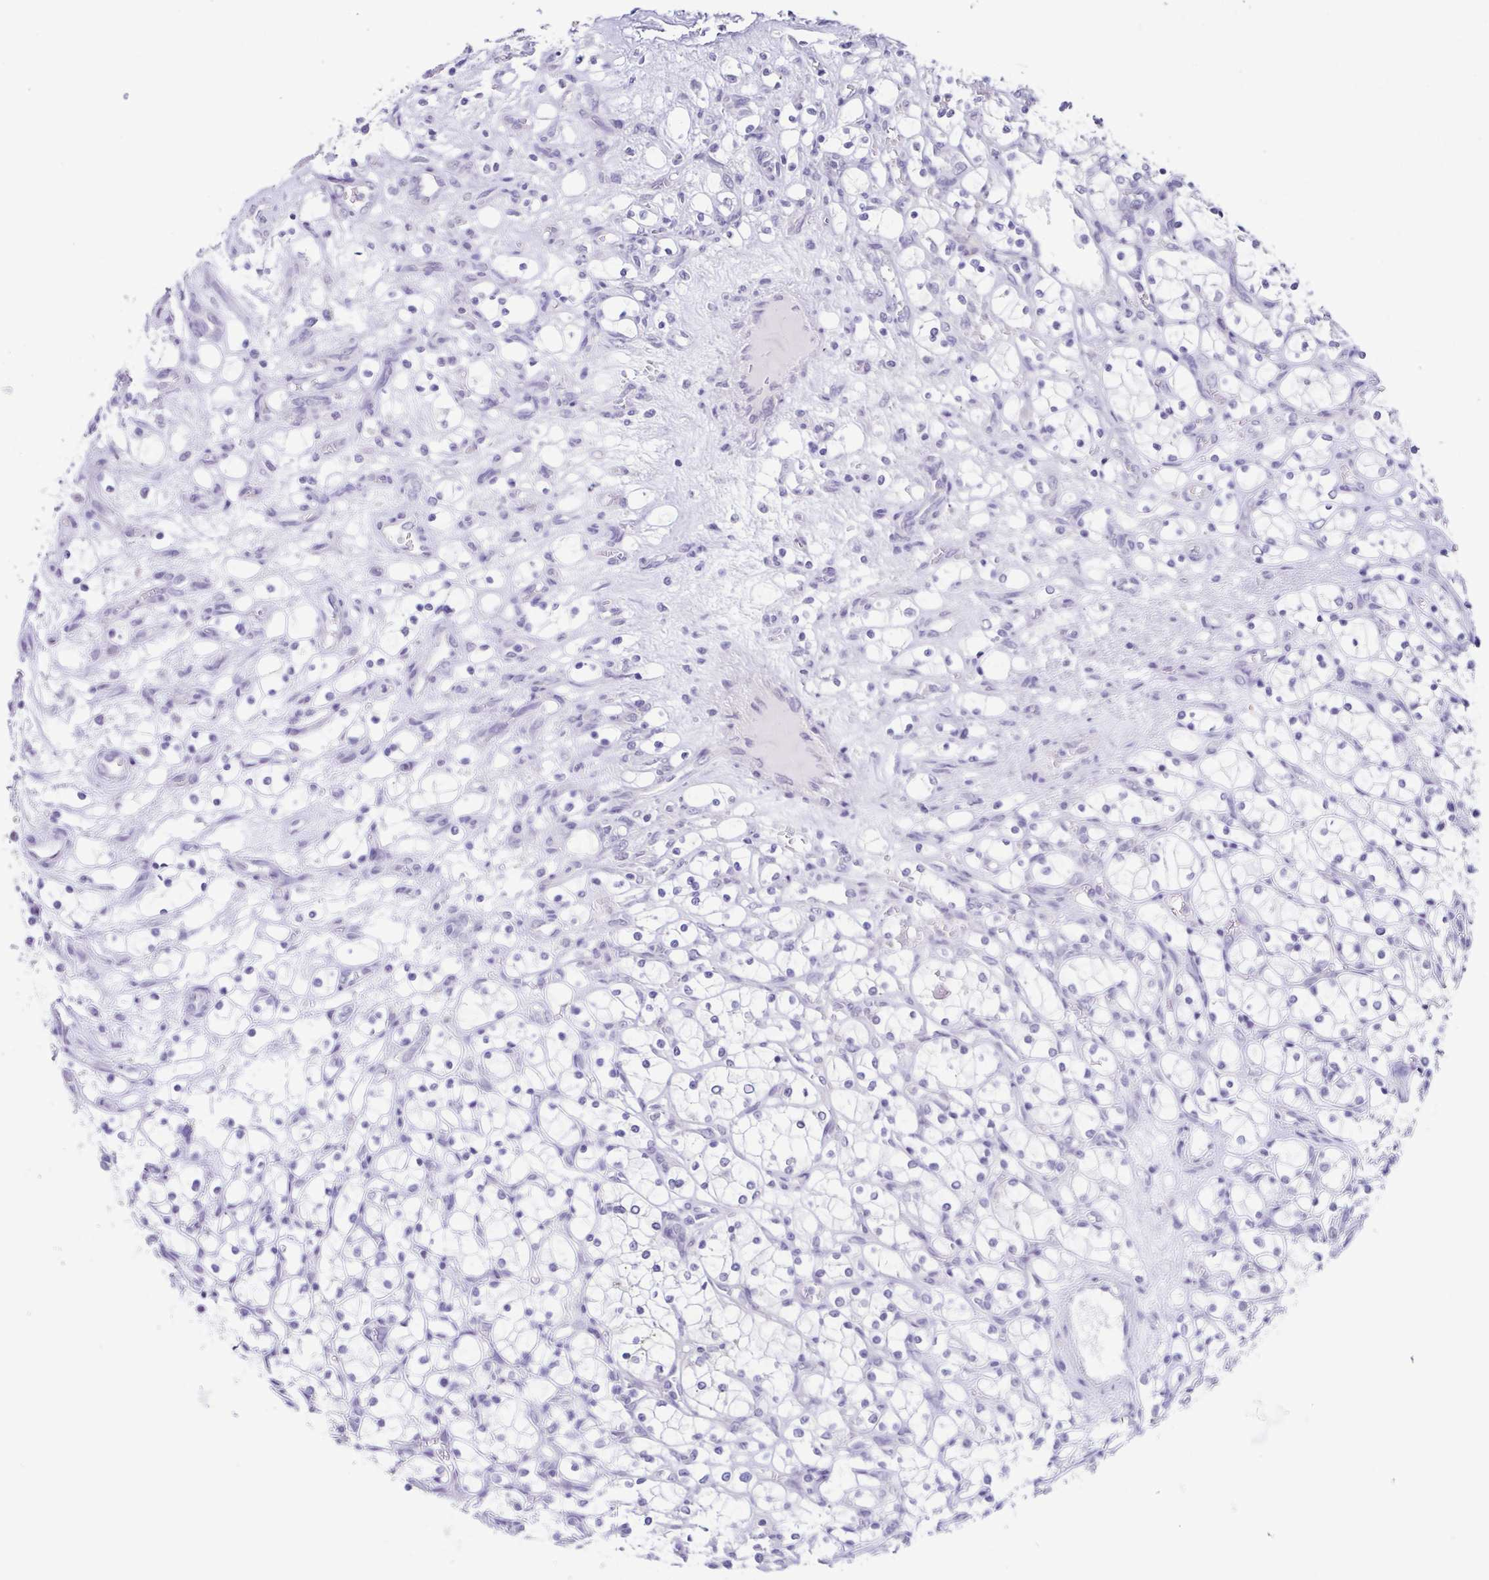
{"staining": {"intensity": "negative", "quantity": "none", "location": "none"}, "tissue": "renal cancer", "cell_type": "Tumor cells", "image_type": "cancer", "snomed": [{"axis": "morphology", "description": "Adenocarcinoma, NOS"}, {"axis": "topography", "description": "Kidney"}], "caption": "IHC photomicrograph of human renal cancer (adenocarcinoma) stained for a protein (brown), which shows no staining in tumor cells.", "gene": "RDH11", "patient": {"sex": "female", "age": 69}}